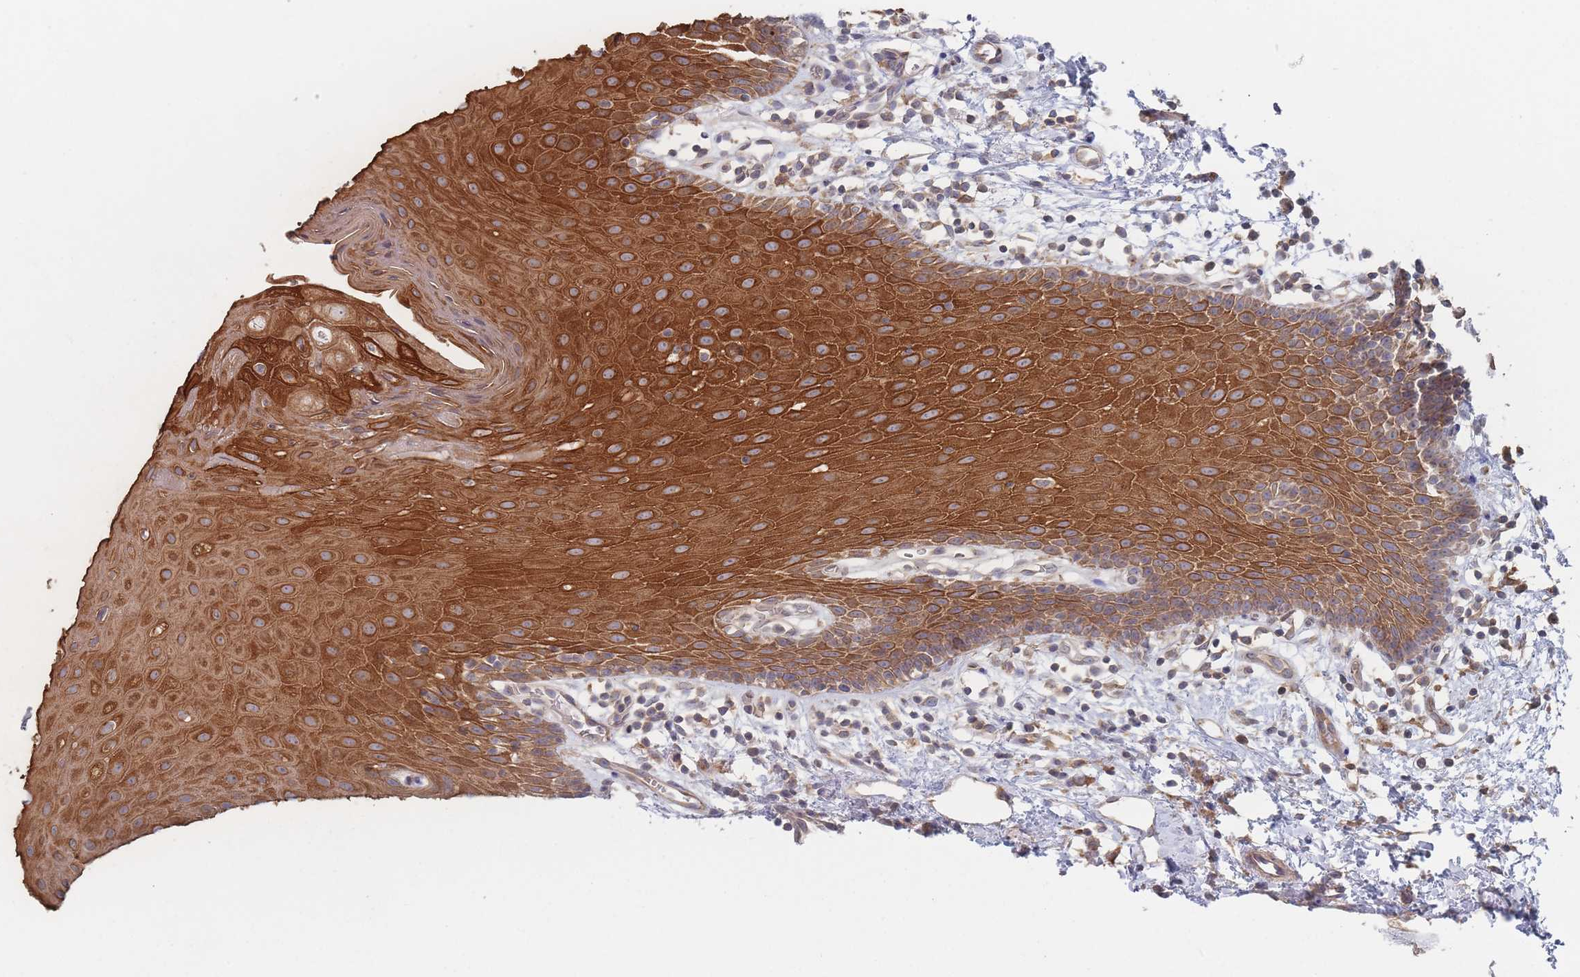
{"staining": {"intensity": "strong", "quantity": ">75%", "location": "cytoplasmic/membranous"}, "tissue": "oral mucosa", "cell_type": "Squamous epithelial cells", "image_type": "normal", "snomed": [{"axis": "morphology", "description": "Normal tissue, NOS"}, {"axis": "topography", "description": "Oral tissue"}, {"axis": "topography", "description": "Tounge, NOS"}], "caption": "Benign oral mucosa reveals strong cytoplasmic/membranous expression in approximately >75% of squamous epithelial cells, visualized by immunohistochemistry. The staining is performed using DAB brown chromogen to label protein expression. The nuclei are counter-stained blue using hematoxylin.", "gene": "EFCC1", "patient": {"sex": "female", "age": 59}}